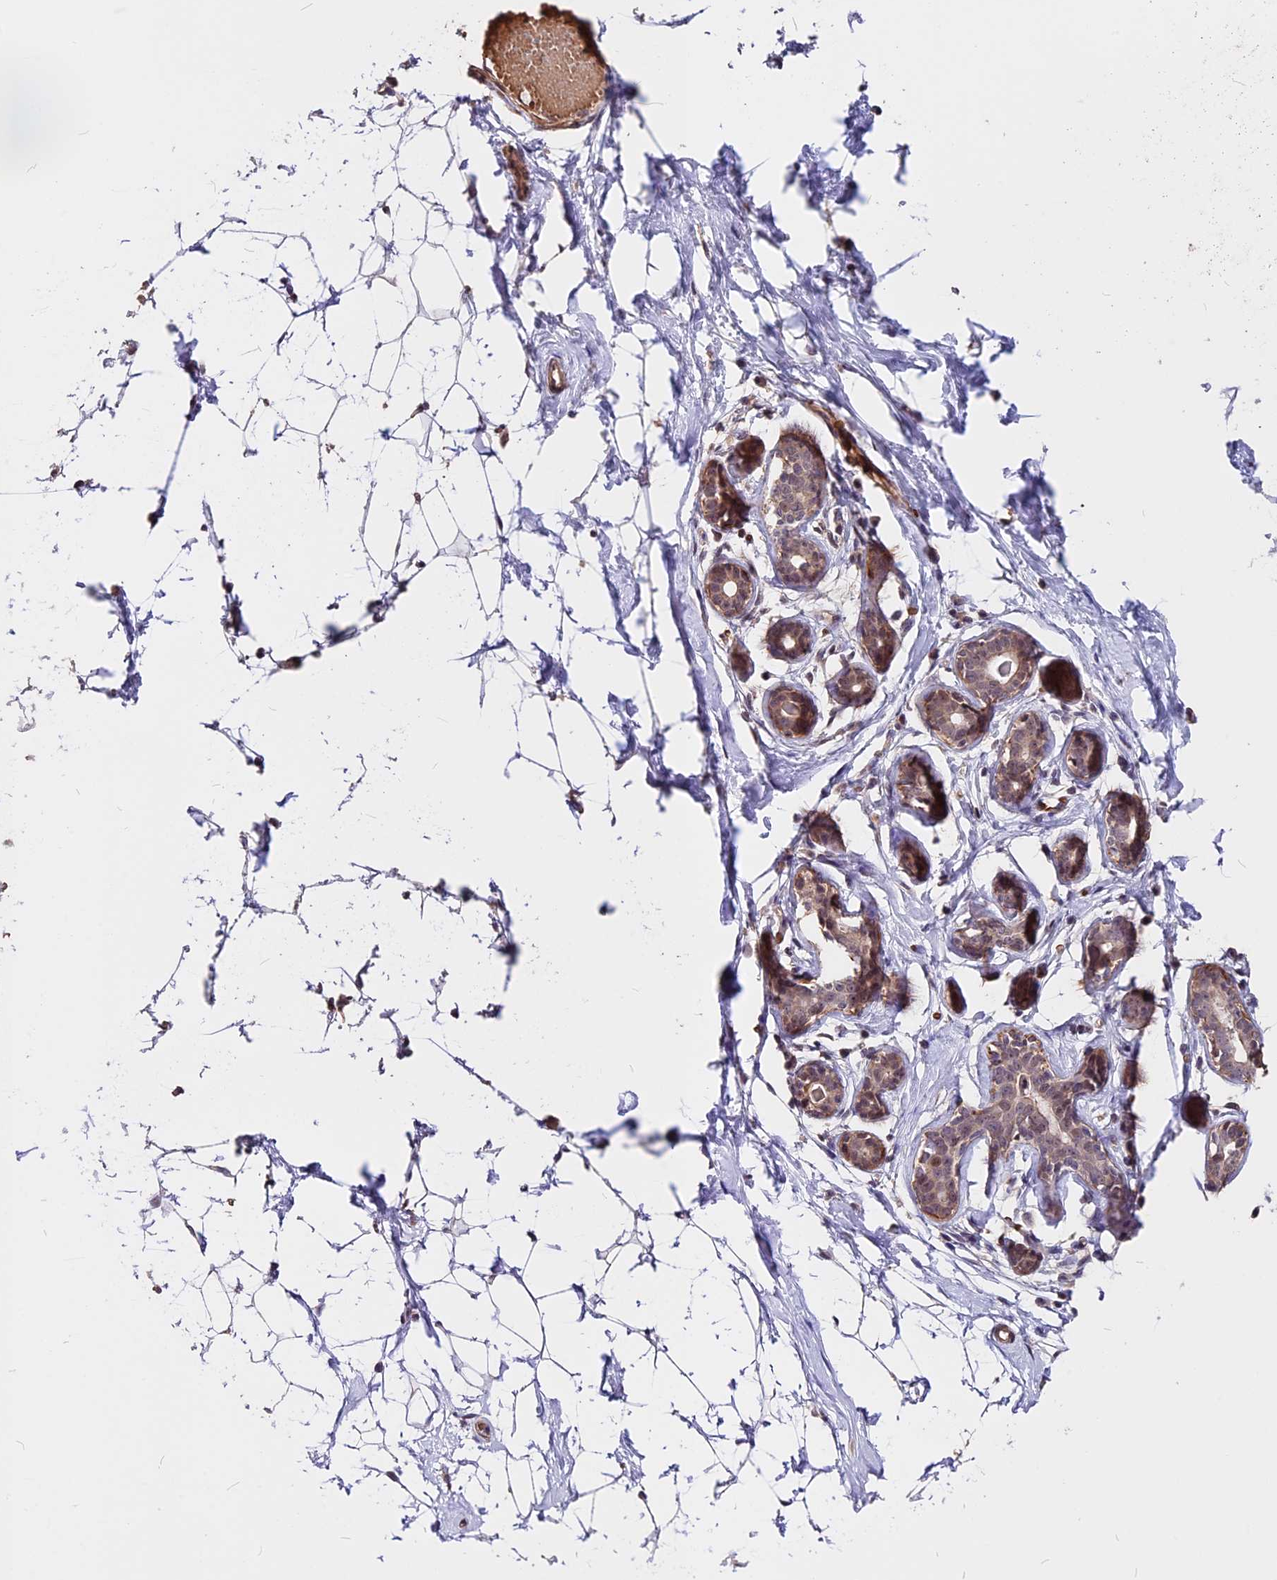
{"staining": {"intensity": "negative", "quantity": "none", "location": "none"}, "tissue": "breast", "cell_type": "Adipocytes", "image_type": "normal", "snomed": [{"axis": "morphology", "description": "Normal tissue, NOS"}, {"axis": "morphology", "description": "Adenoma, NOS"}, {"axis": "topography", "description": "Breast"}], "caption": "Unremarkable breast was stained to show a protein in brown. There is no significant staining in adipocytes. Brightfield microscopy of IHC stained with DAB (3,3'-diaminobenzidine) (brown) and hematoxylin (blue), captured at high magnification.", "gene": "ZC3H10", "patient": {"sex": "female", "age": 23}}